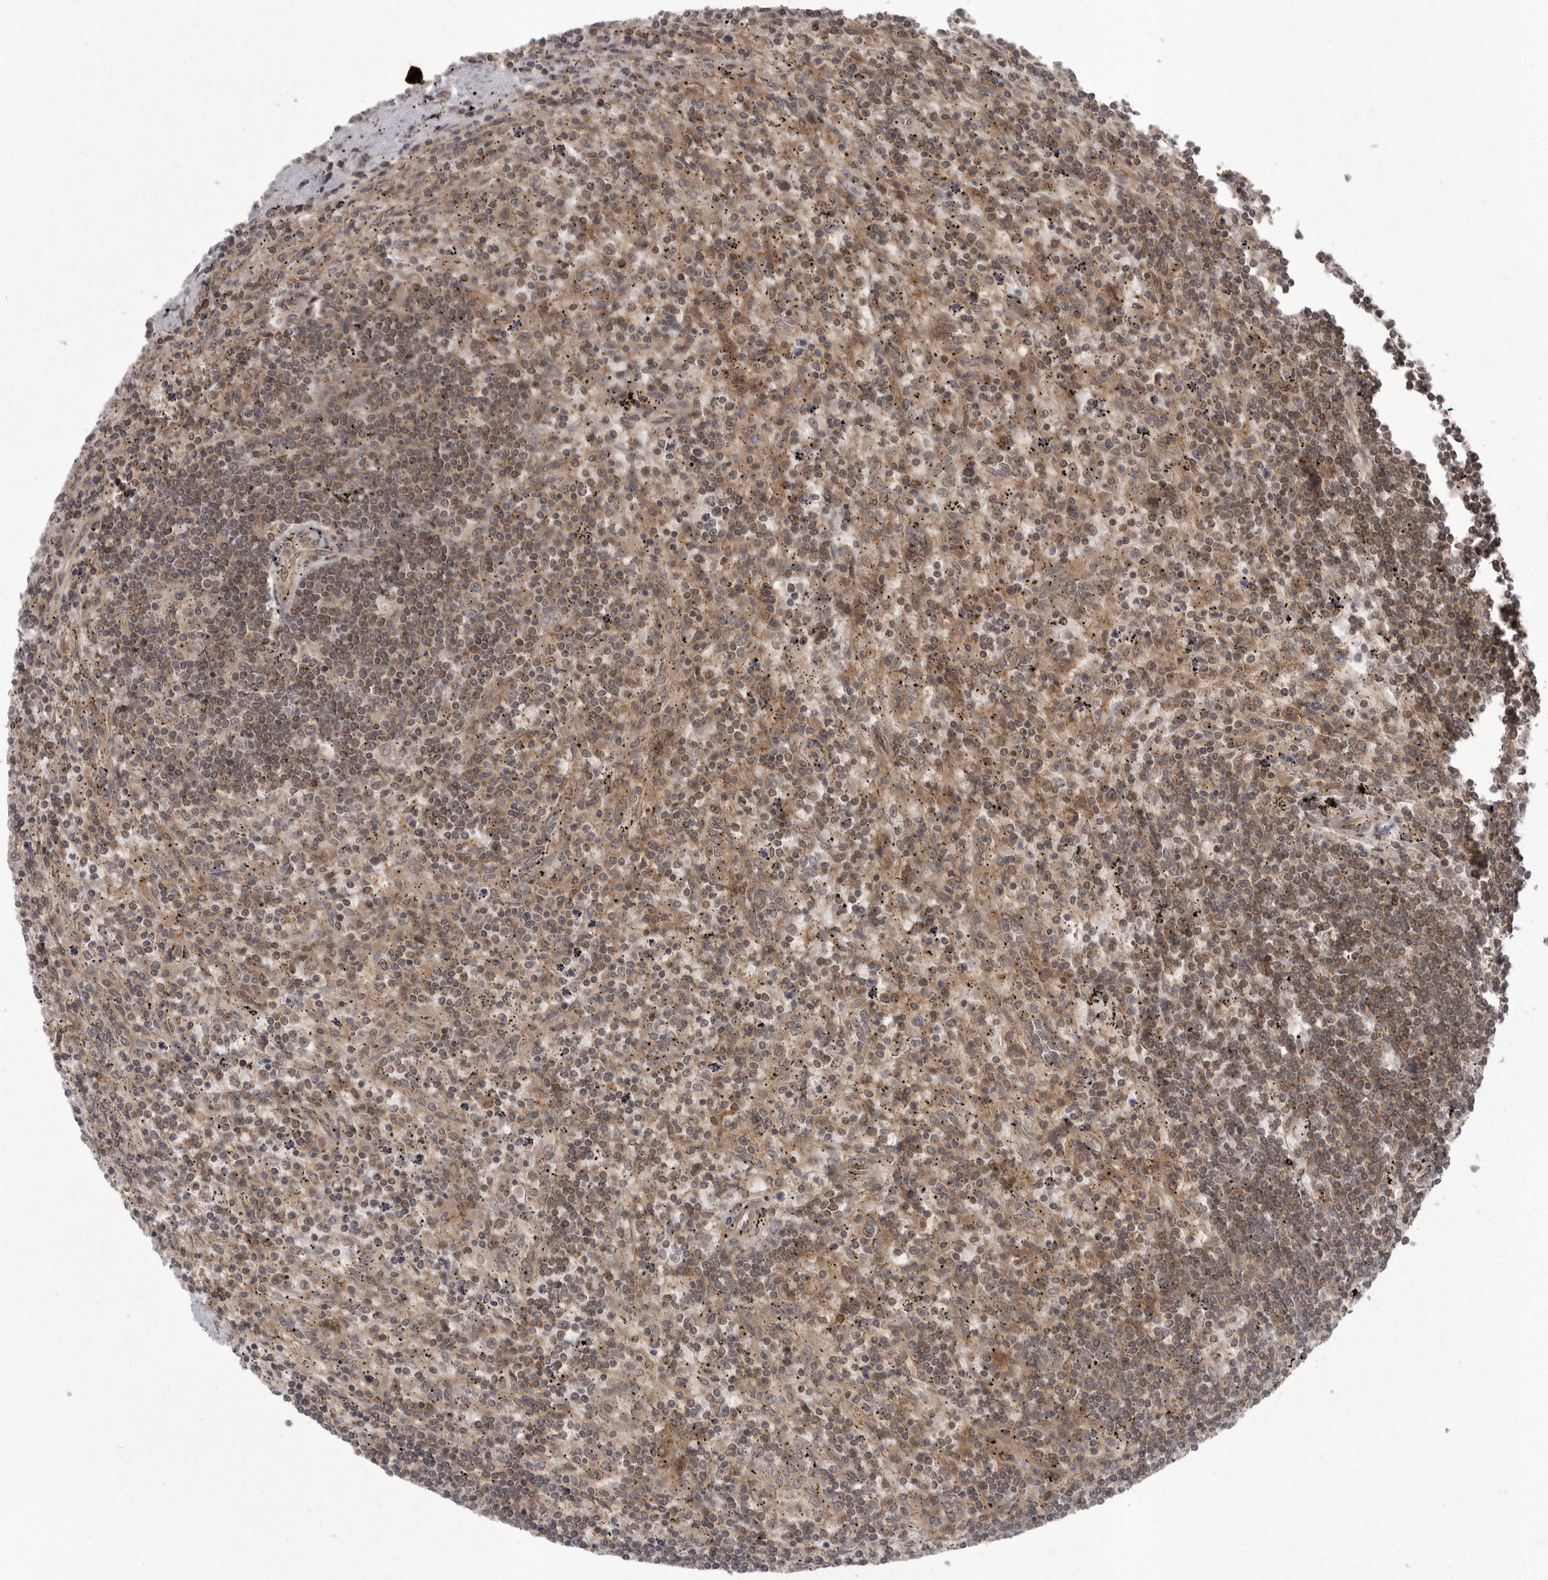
{"staining": {"intensity": "moderate", "quantity": ">75%", "location": "cytoplasmic/membranous"}, "tissue": "lymphoma", "cell_type": "Tumor cells", "image_type": "cancer", "snomed": [{"axis": "morphology", "description": "Malignant lymphoma, non-Hodgkin's type, Low grade"}, {"axis": "topography", "description": "Spleen"}], "caption": "This micrograph shows immunohistochemistry staining of lymphoma, with medium moderate cytoplasmic/membranous expression in about >75% of tumor cells.", "gene": "STK24", "patient": {"sex": "male", "age": 76}}